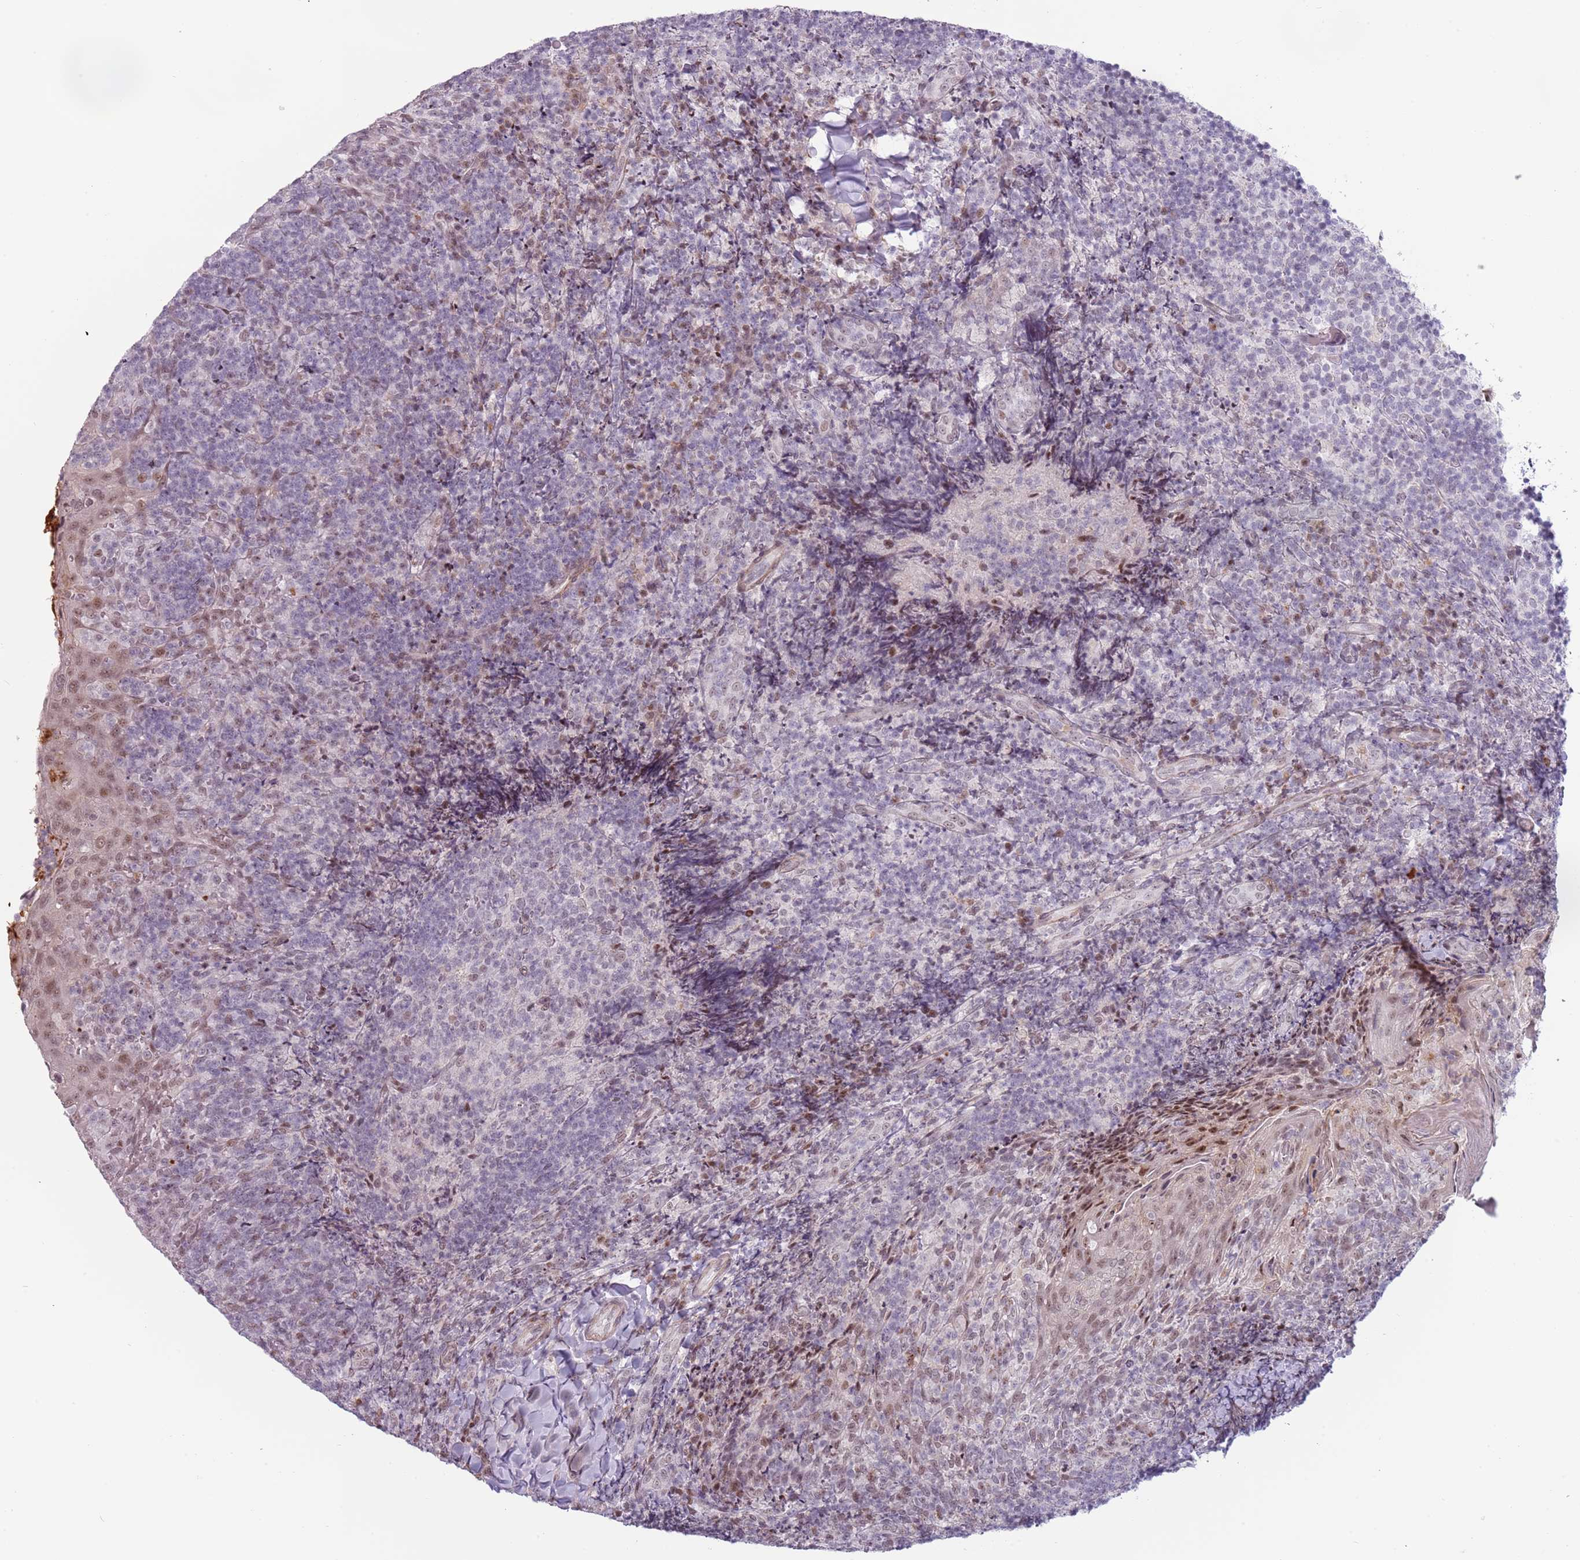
{"staining": {"intensity": "negative", "quantity": "none", "location": "none"}, "tissue": "tonsil", "cell_type": "Germinal center cells", "image_type": "normal", "snomed": [{"axis": "morphology", "description": "Normal tissue, NOS"}, {"axis": "topography", "description": "Tonsil"}], "caption": "This micrograph is of unremarkable tonsil stained with IHC to label a protein in brown with the nuclei are counter-stained blue. There is no staining in germinal center cells.", "gene": "REXO4", "patient": {"sex": "female", "age": 10}}